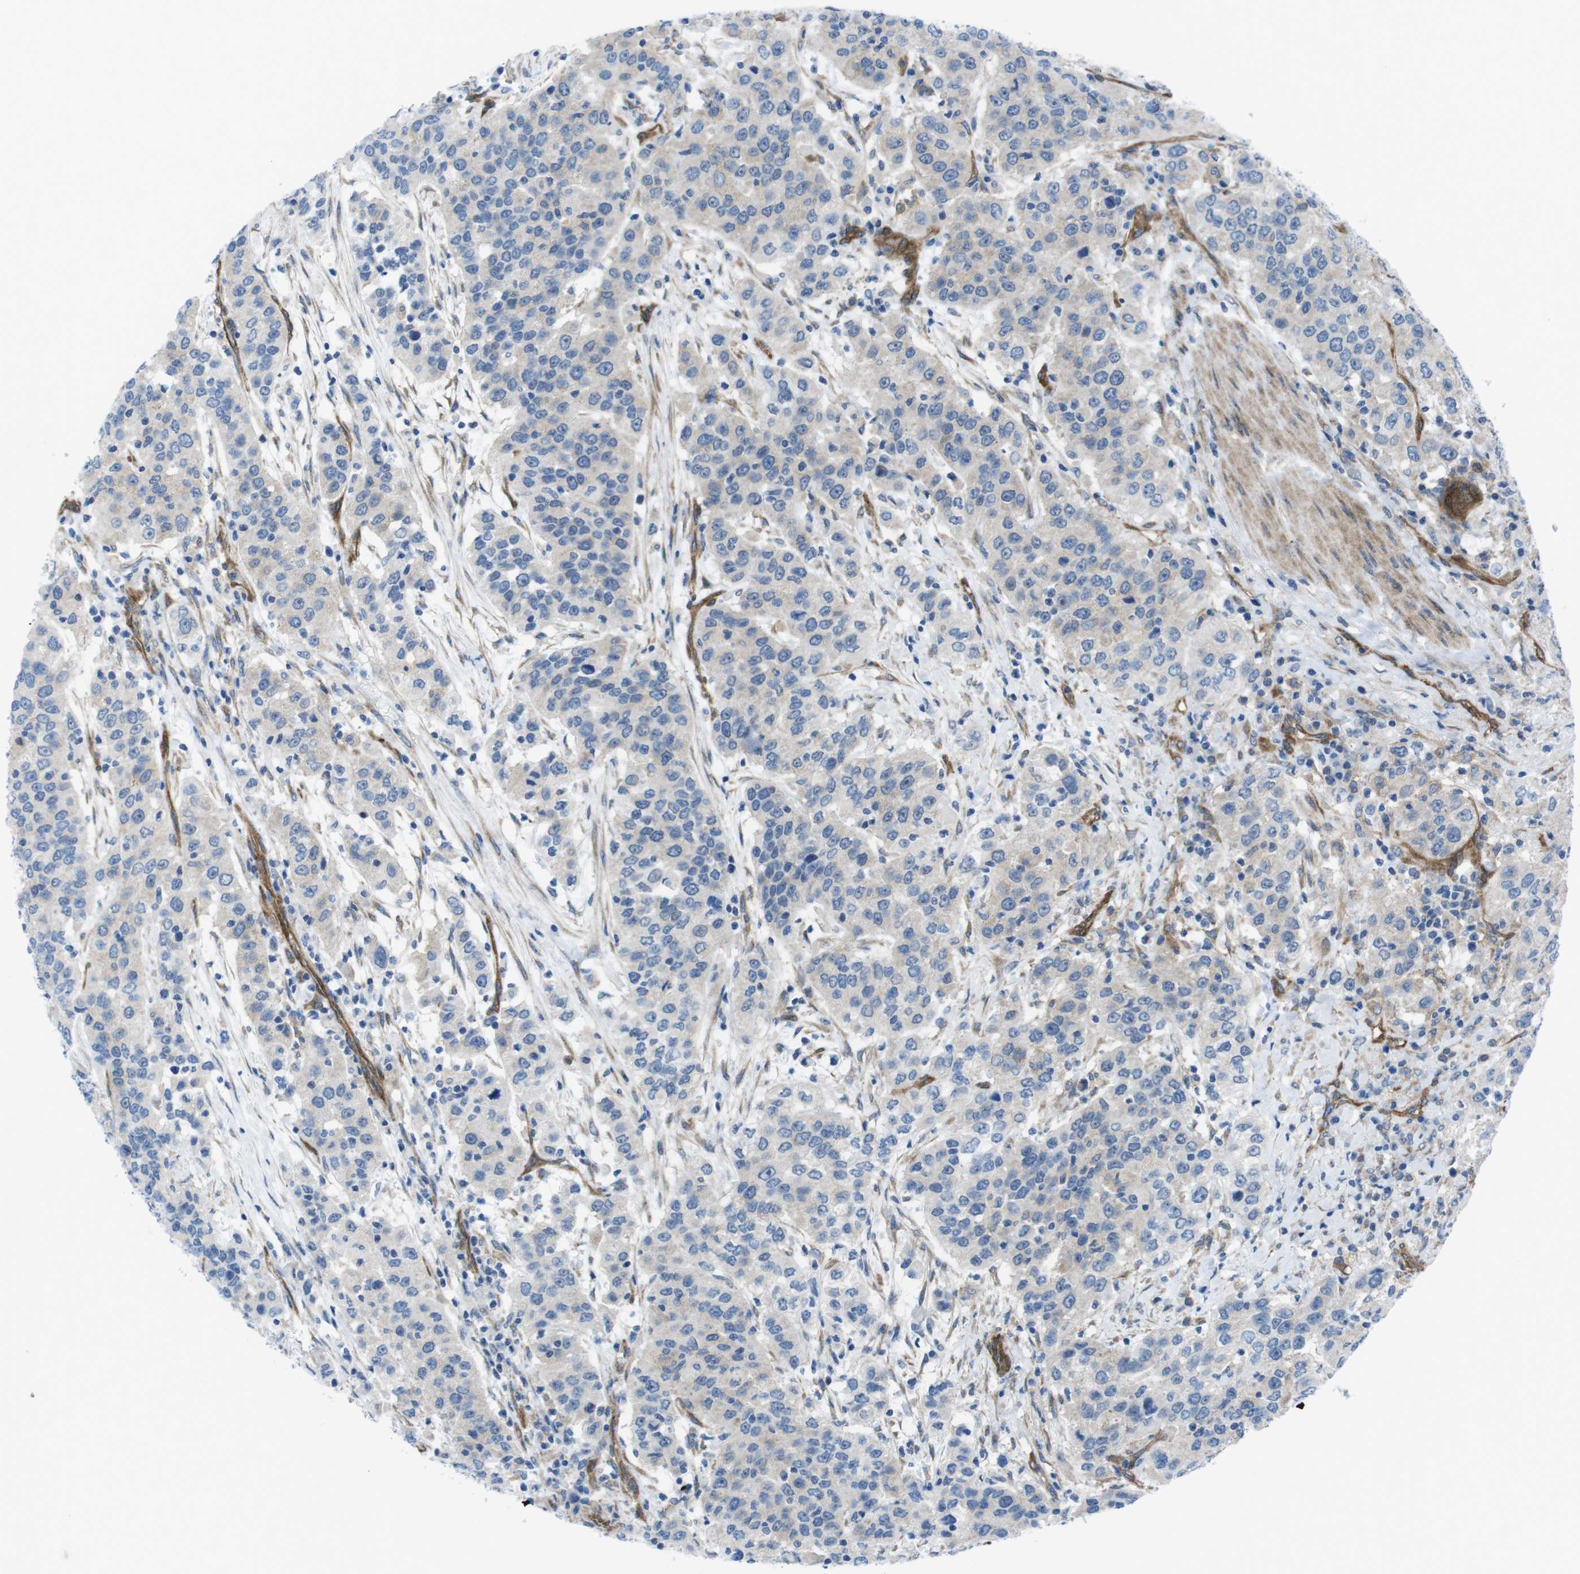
{"staining": {"intensity": "negative", "quantity": "none", "location": "none"}, "tissue": "urothelial cancer", "cell_type": "Tumor cells", "image_type": "cancer", "snomed": [{"axis": "morphology", "description": "Urothelial carcinoma, High grade"}, {"axis": "topography", "description": "Urinary bladder"}], "caption": "A photomicrograph of human urothelial cancer is negative for staining in tumor cells.", "gene": "DIAPH2", "patient": {"sex": "female", "age": 80}}